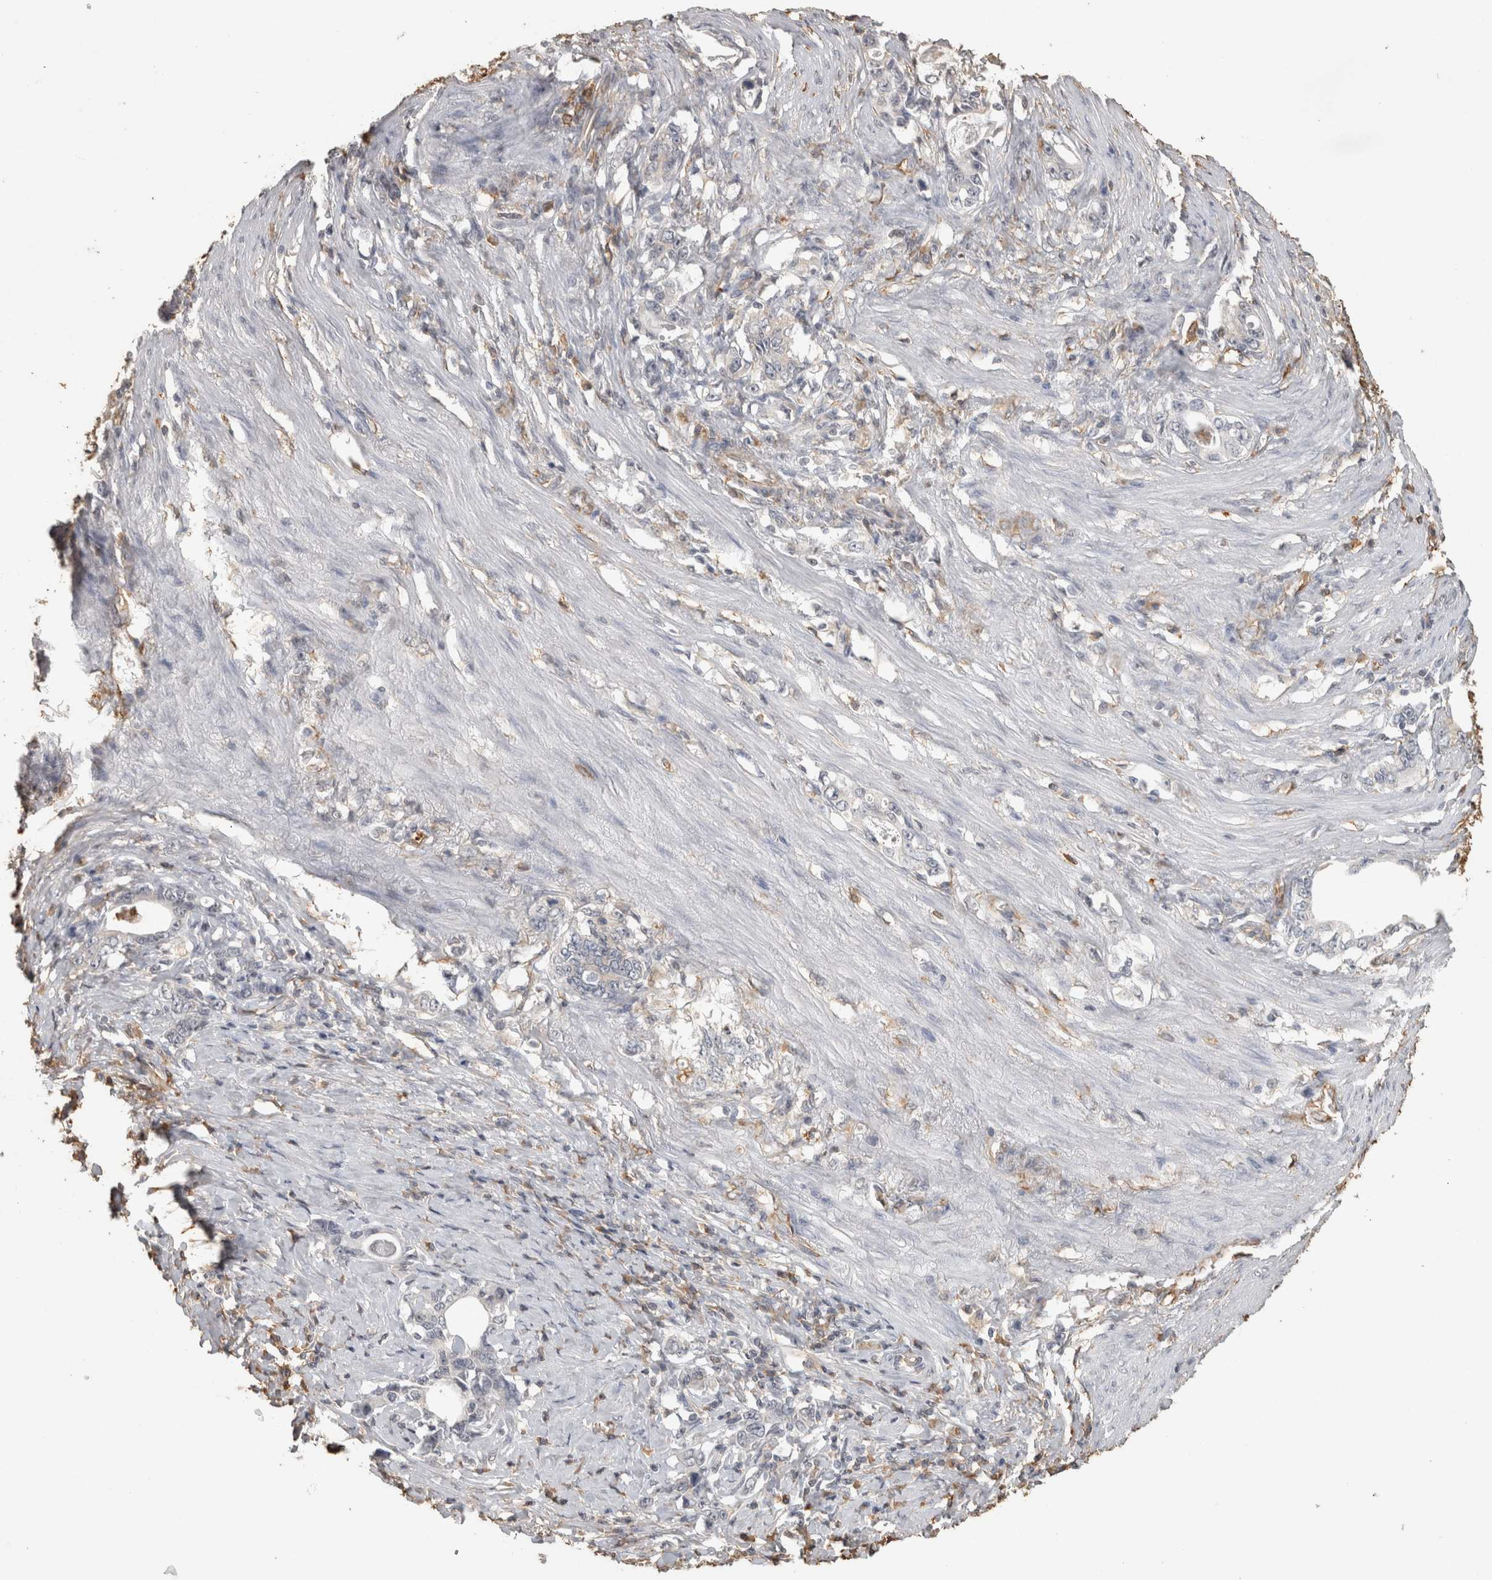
{"staining": {"intensity": "negative", "quantity": "none", "location": "none"}, "tissue": "stomach cancer", "cell_type": "Tumor cells", "image_type": "cancer", "snomed": [{"axis": "morphology", "description": "Adenocarcinoma, NOS"}, {"axis": "topography", "description": "Stomach, lower"}], "caption": "Immunohistochemical staining of stomach cancer (adenocarcinoma) demonstrates no significant positivity in tumor cells.", "gene": "REPS2", "patient": {"sex": "female", "age": 72}}